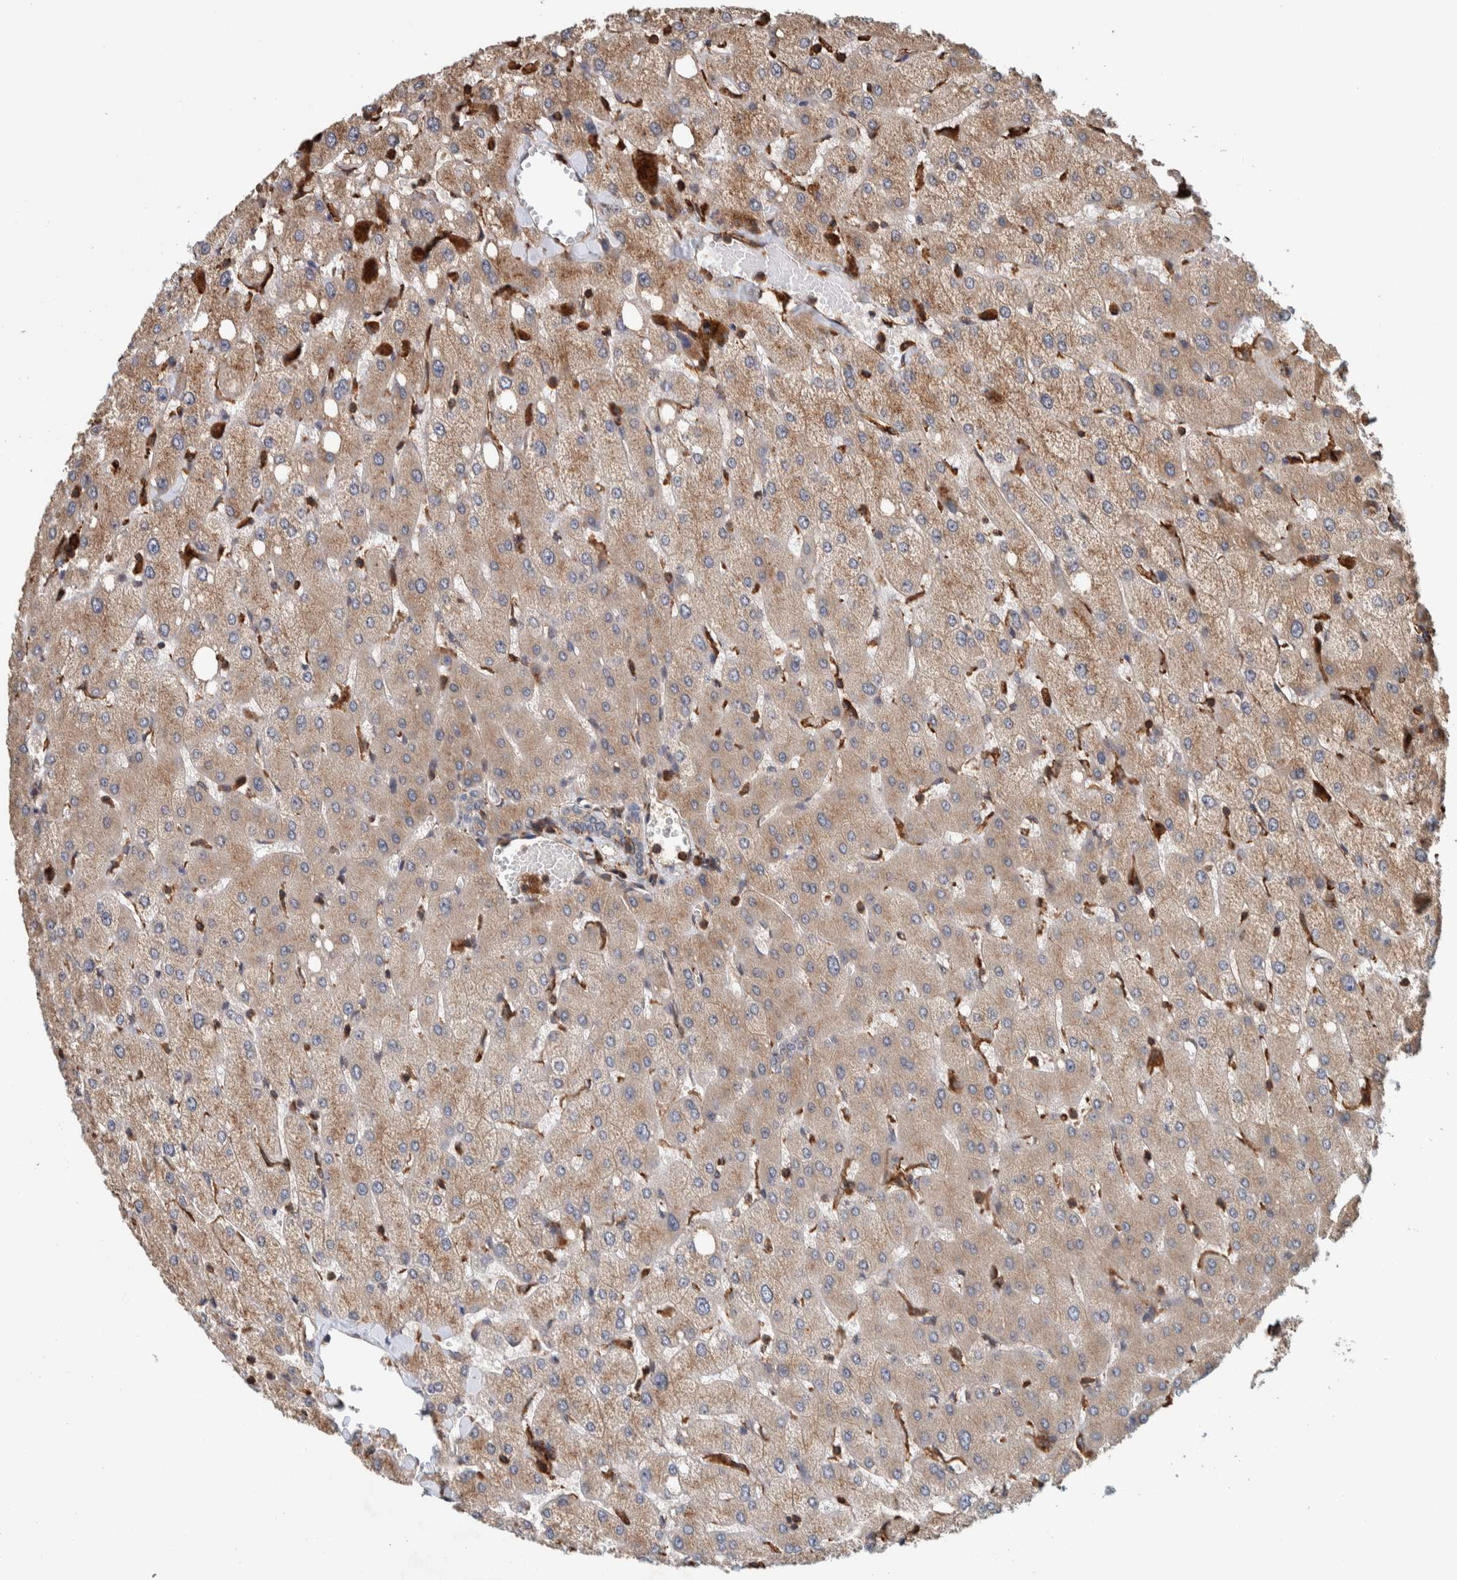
{"staining": {"intensity": "weak", "quantity": "<25%", "location": "cytoplasmic/membranous"}, "tissue": "liver", "cell_type": "Cholangiocytes", "image_type": "normal", "snomed": [{"axis": "morphology", "description": "Normal tissue, NOS"}, {"axis": "topography", "description": "Liver"}], "caption": "High magnification brightfield microscopy of unremarkable liver stained with DAB (3,3'-diaminobenzidine) (brown) and counterstained with hematoxylin (blue): cholangiocytes show no significant expression.", "gene": "PLA2G3", "patient": {"sex": "female", "age": 54}}